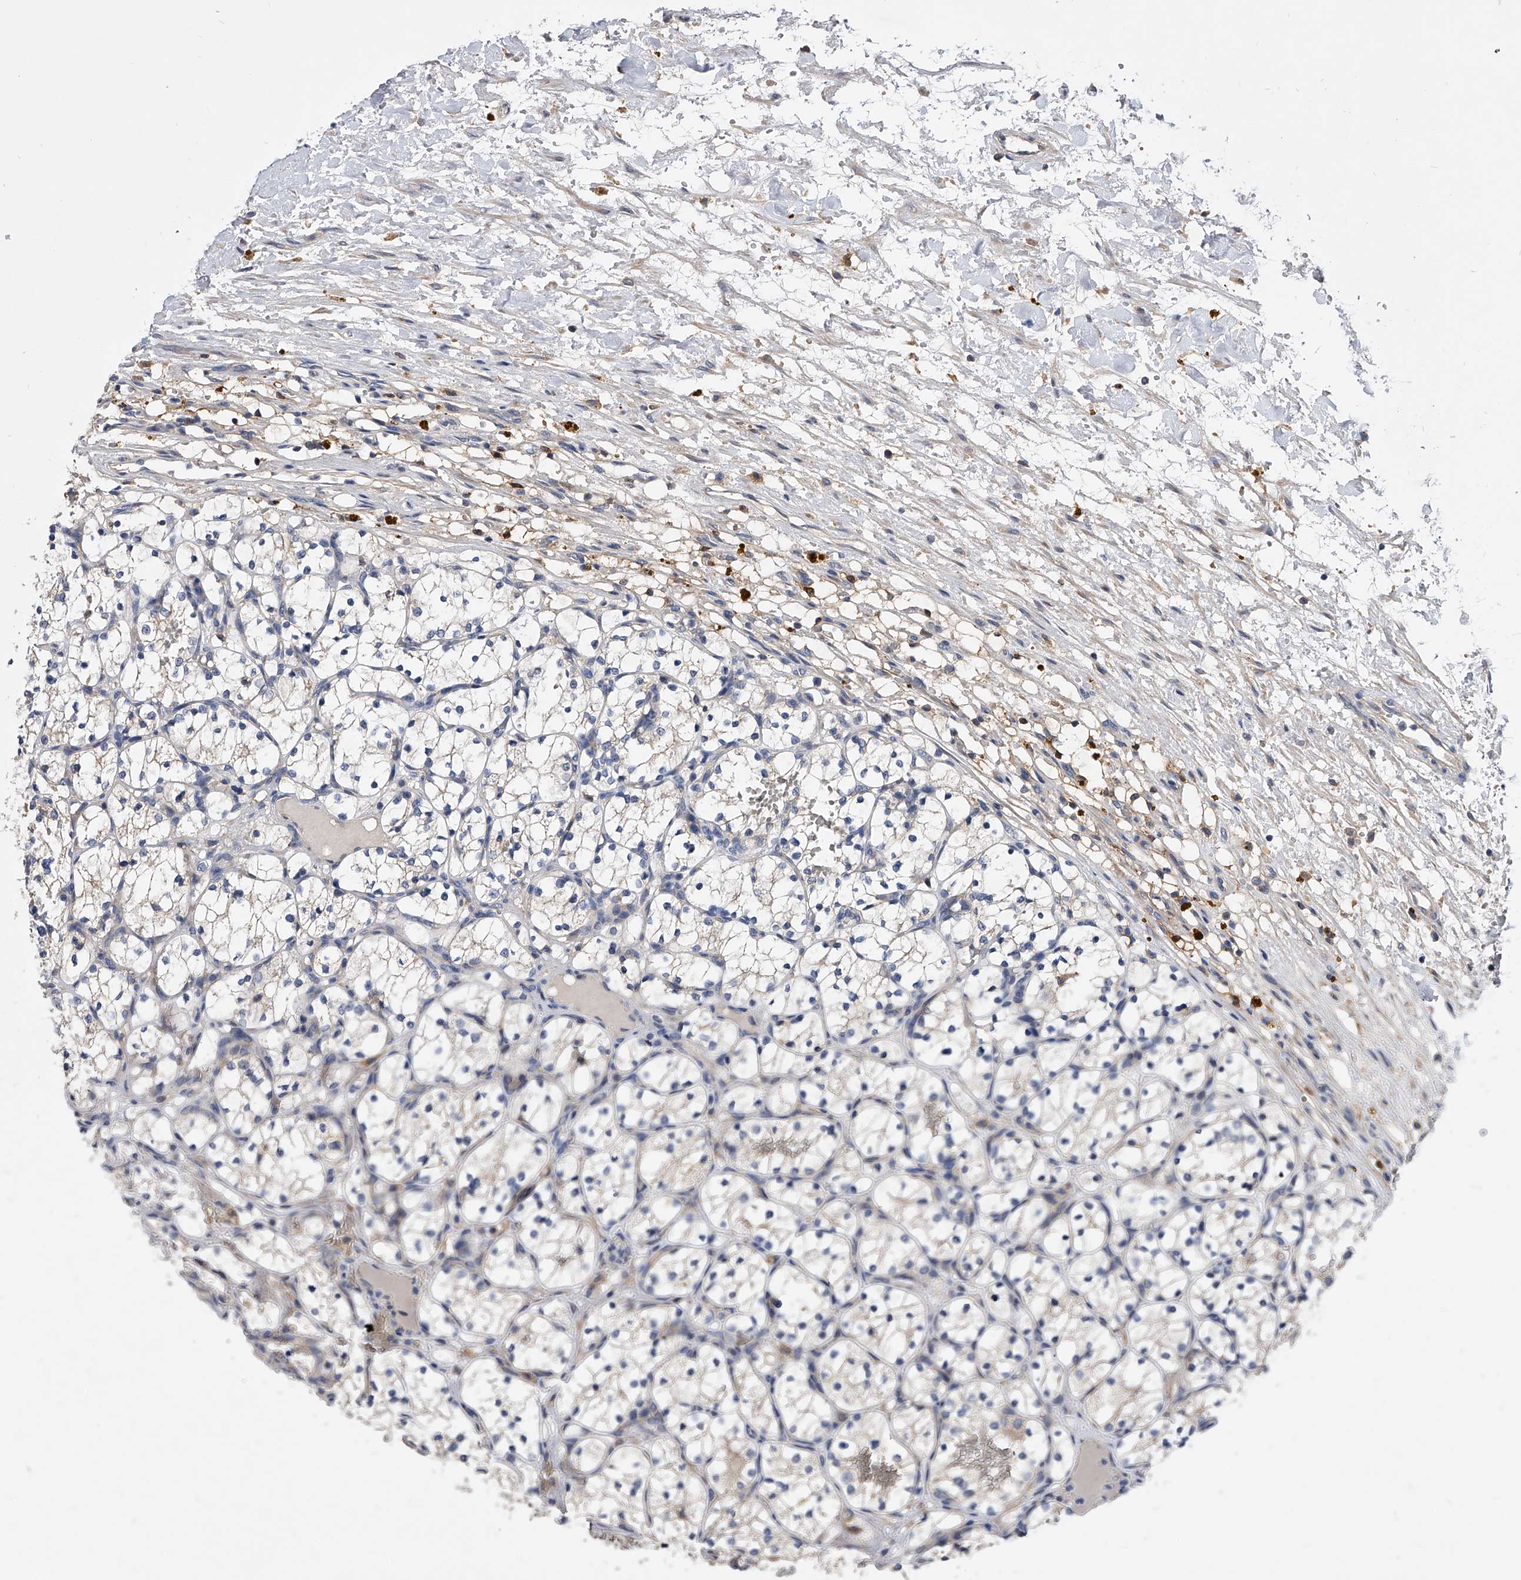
{"staining": {"intensity": "negative", "quantity": "none", "location": "none"}, "tissue": "renal cancer", "cell_type": "Tumor cells", "image_type": "cancer", "snomed": [{"axis": "morphology", "description": "Adenocarcinoma, NOS"}, {"axis": "topography", "description": "Kidney"}], "caption": "A high-resolution image shows immunohistochemistry (IHC) staining of adenocarcinoma (renal), which shows no significant staining in tumor cells. Nuclei are stained in blue.", "gene": "ARL4C", "patient": {"sex": "female", "age": 69}}